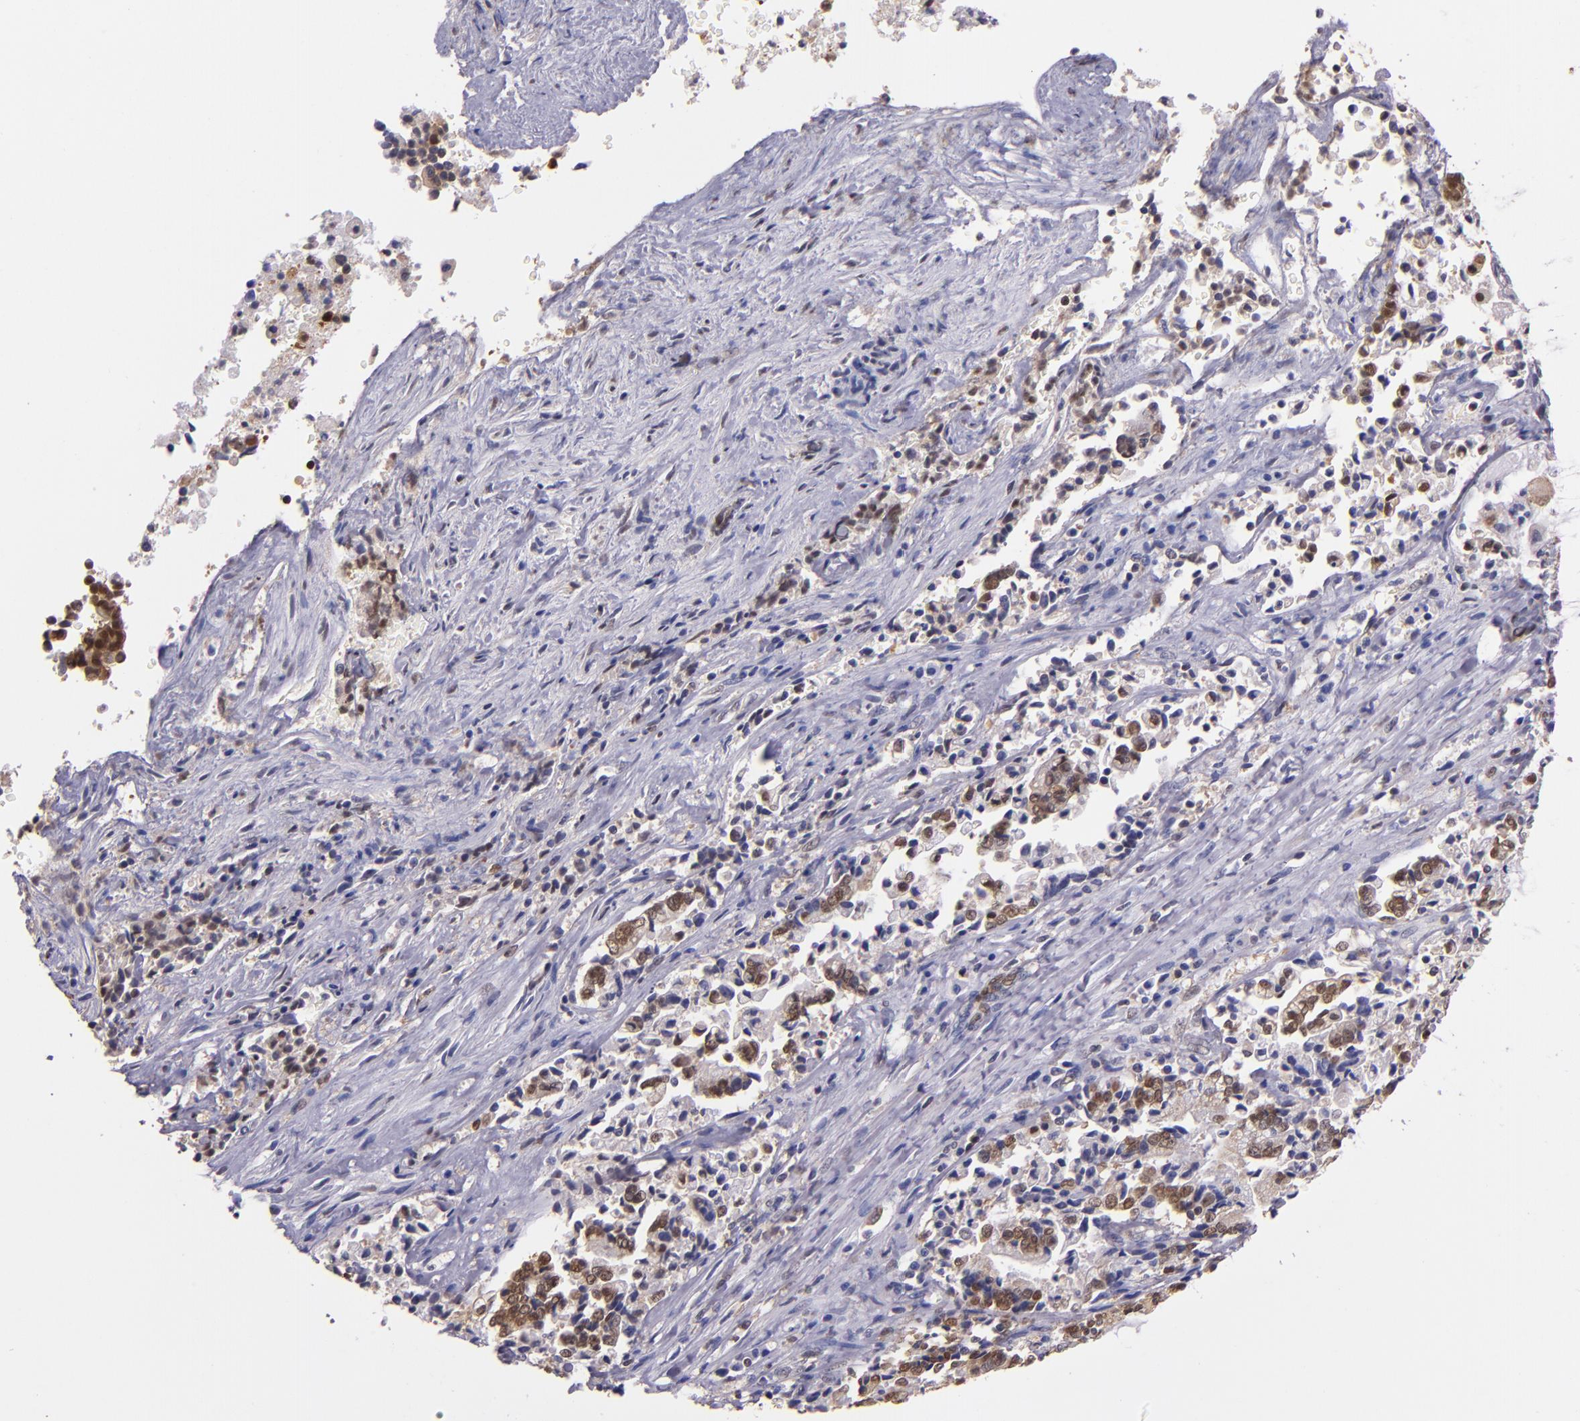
{"staining": {"intensity": "moderate", "quantity": ">75%", "location": "cytoplasmic/membranous,nuclear"}, "tissue": "liver cancer", "cell_type": "Tumor cells", "image_type": "cancer", "snomed": [{"axis": "morphology", "description": "Cholangiocarcinoma"}, {"axis": "topography", "description": "Liver"}], "caption": "This photomicrograph exhibits immunohistochemistry staining of liver cancer, with medium moderate cytoplasmic/membranous and nuclear positivity in approximately >75% of tumor cells.", "gene": "STAT6", "patient": {"sex": "male", "age": 57}}